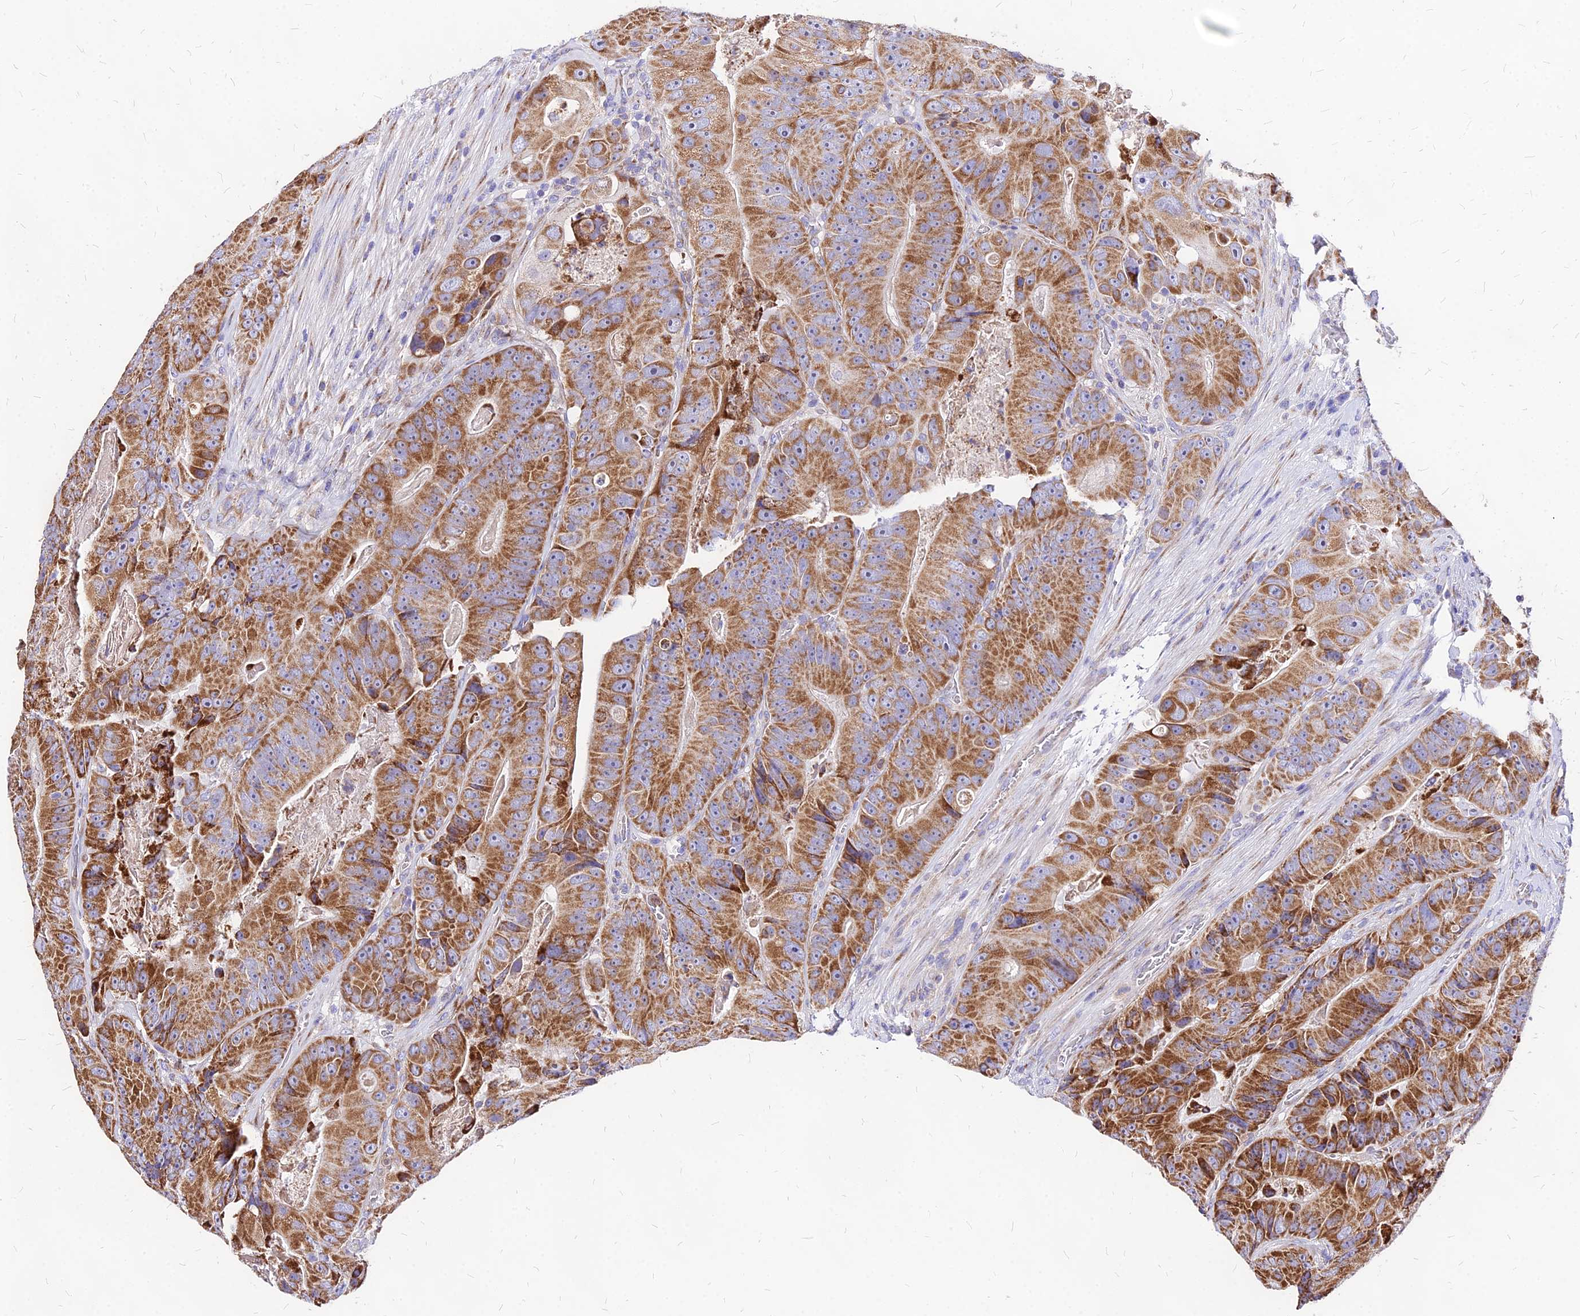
{"staining": {"intensity": "moderate", "quantity": ">75%", "location": "cytoplasmic/membranous"}, "tissue": "colorectal cancer", "cell_type": "Tumor cells", "image_type": "cancer", "snomed": [{"axis": "morphology", "description": "Adenocarcinoma, NOS"}, {"axis": "topography", "description": "Colon"}], "caption": "Moderate cytoplasmic/membranous staining for a protein is present in approximately >75% of tumor cells of adenocarcinoma (colorectal) using IHC.", "gene": "MRPL3", "patient": {"sex": "female", "age": 86}}